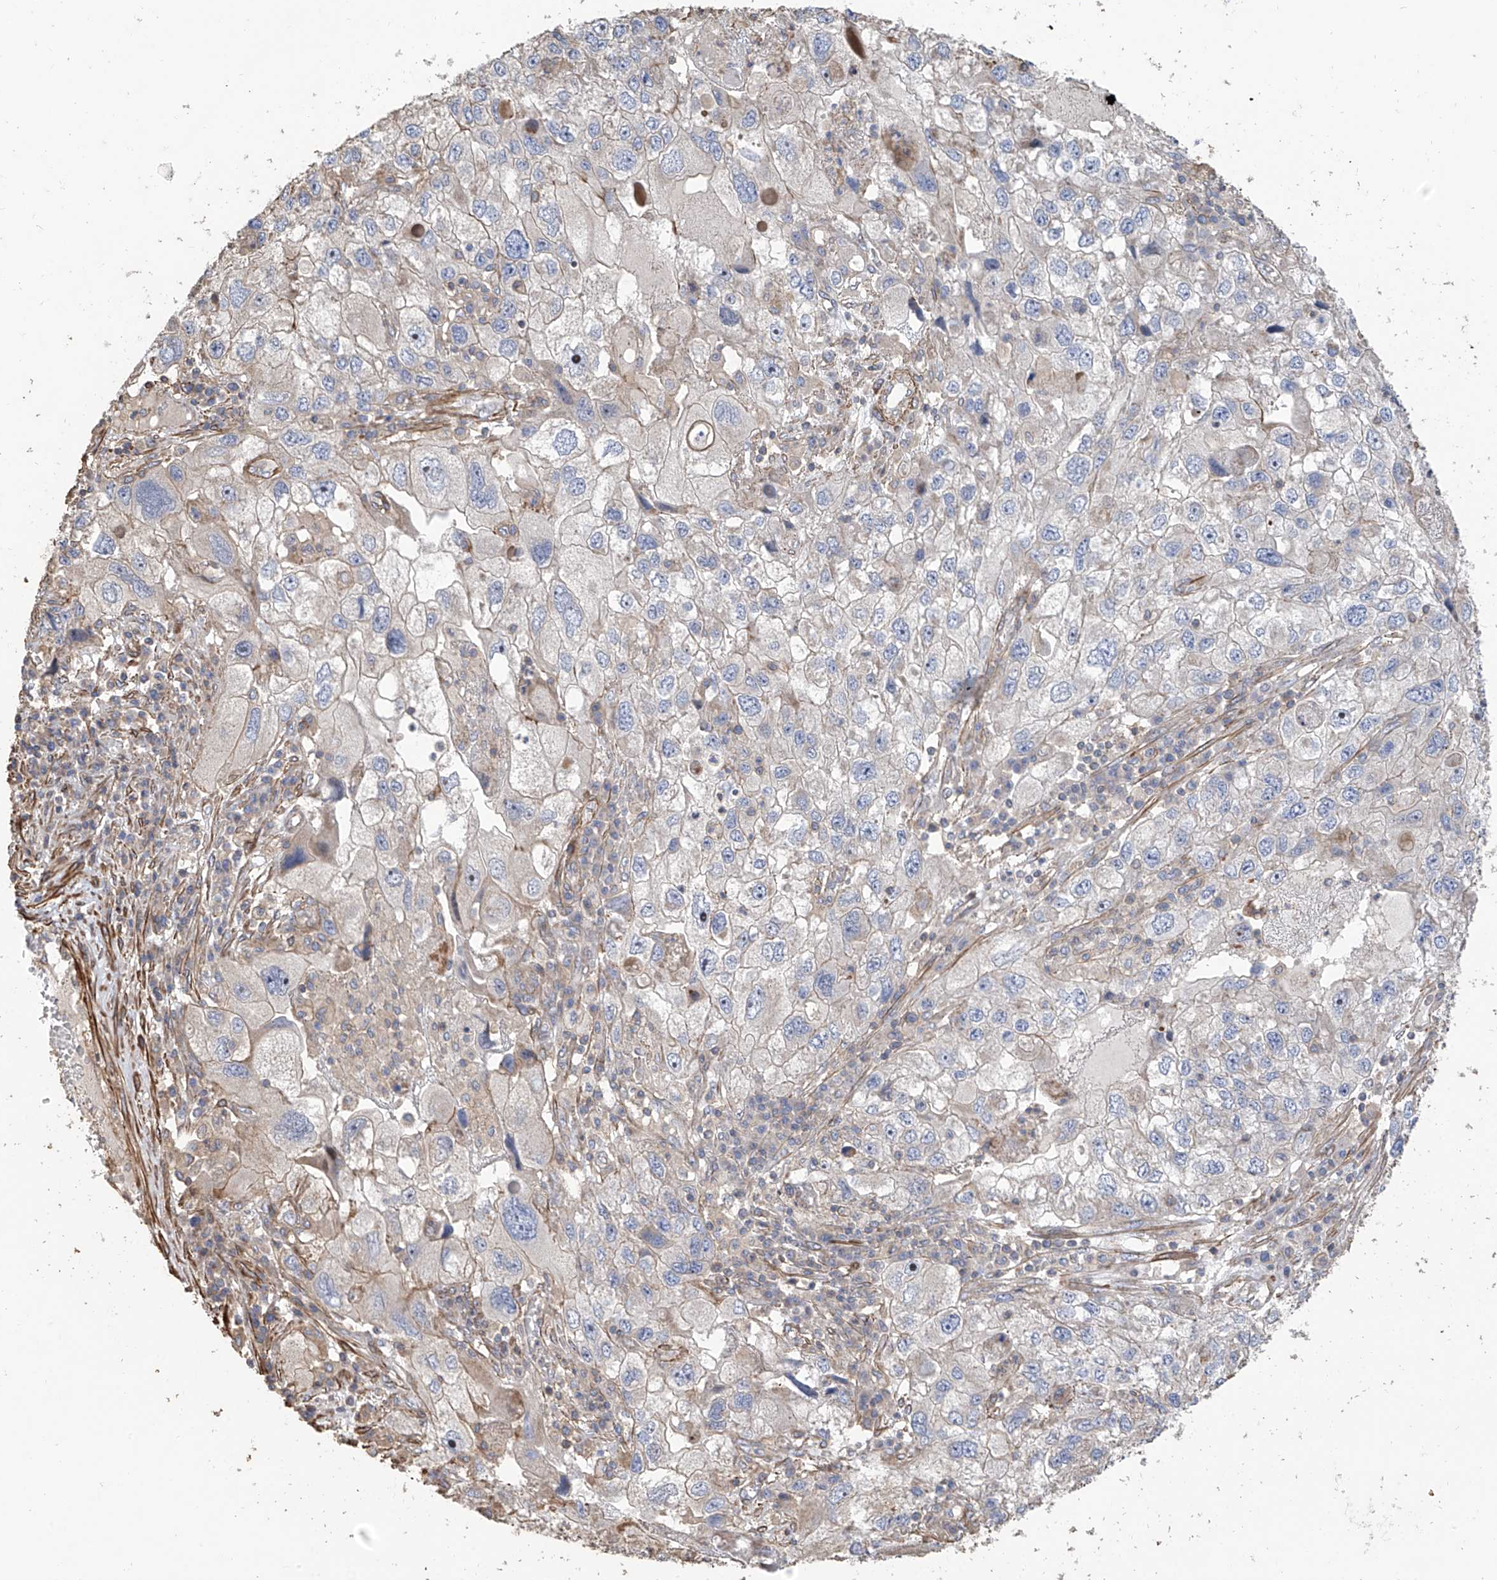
{"staining": {"intensity": "weak", "quantity": "<25%", "location": "cytoplasmic/membranous"}, "tissue": "endometrial cancer", "cell_type": "Tumor cells", "image_type": "cancer", "snomed": [{"axis": "morphology", "description": "Adenocarcinoma, NOS"}, {"axis": "topography", "description": "Endometrium"}], "caption": "An IHC photomicrograph of endometrial cancer (adenocarcinoma) is shown. There is no staining in tumor cells of endometrial cancer (adenocarcinoma).", "gene": "SLC43A3", "patient": {"sex": "female", "age": 49}}